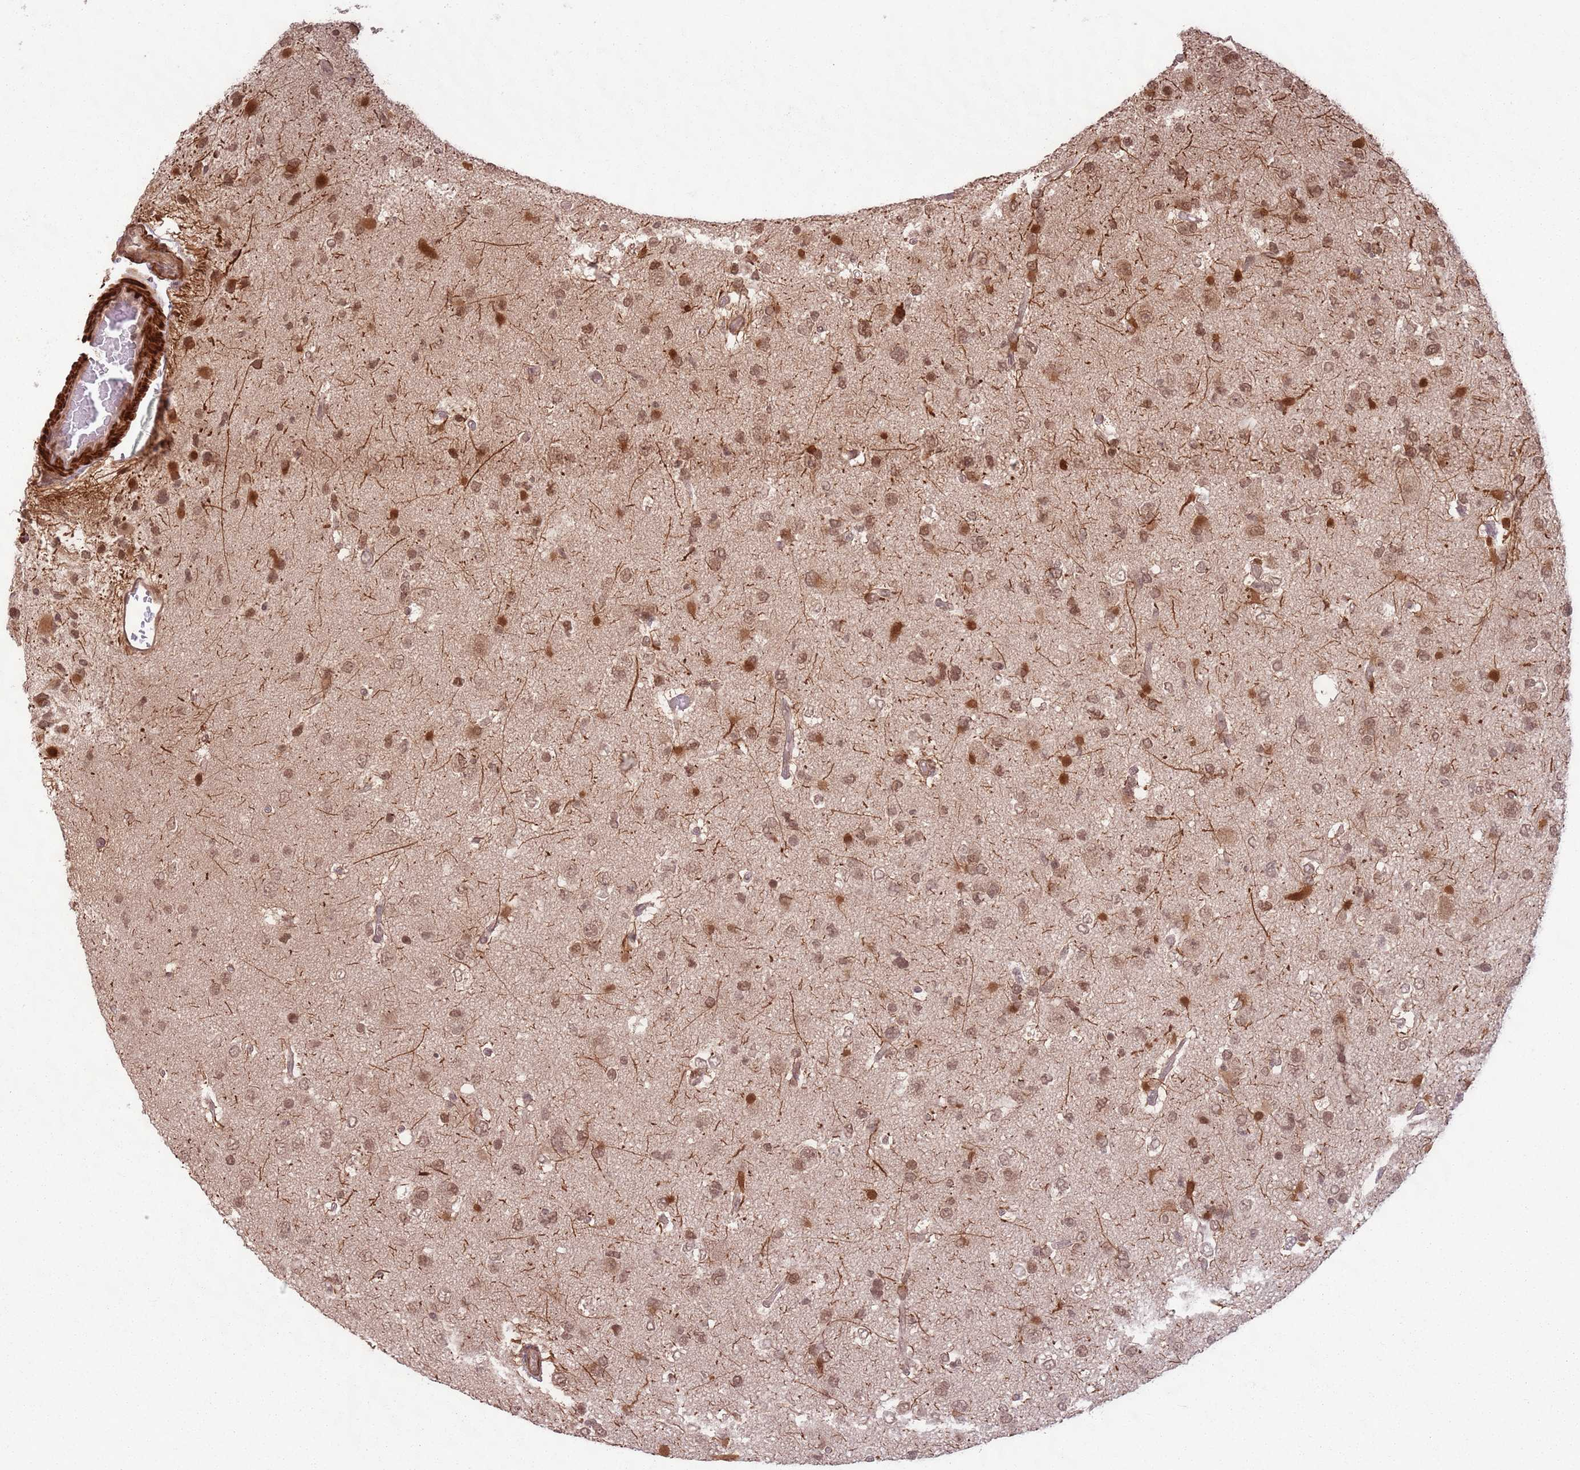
{"staining": {"intensity": "moderate", "quantity": ">75%", "location": "nuclear"}, "tissue": "glioma", "cell_type": "Tumor cells", "image_type": "cancer", "snomed": [{"axis": "morphology", "description": "Glioma, malignant, High grade"}, {"axis": "topography", "description": "Brain"}], "caption": "Protein staining reveals moderate nuclear expression in approximately >75% of tumor cells in malignant glioma (high-grade).", "gene": "CCDC154", "patient": {"sex": "male", "age": 53}}